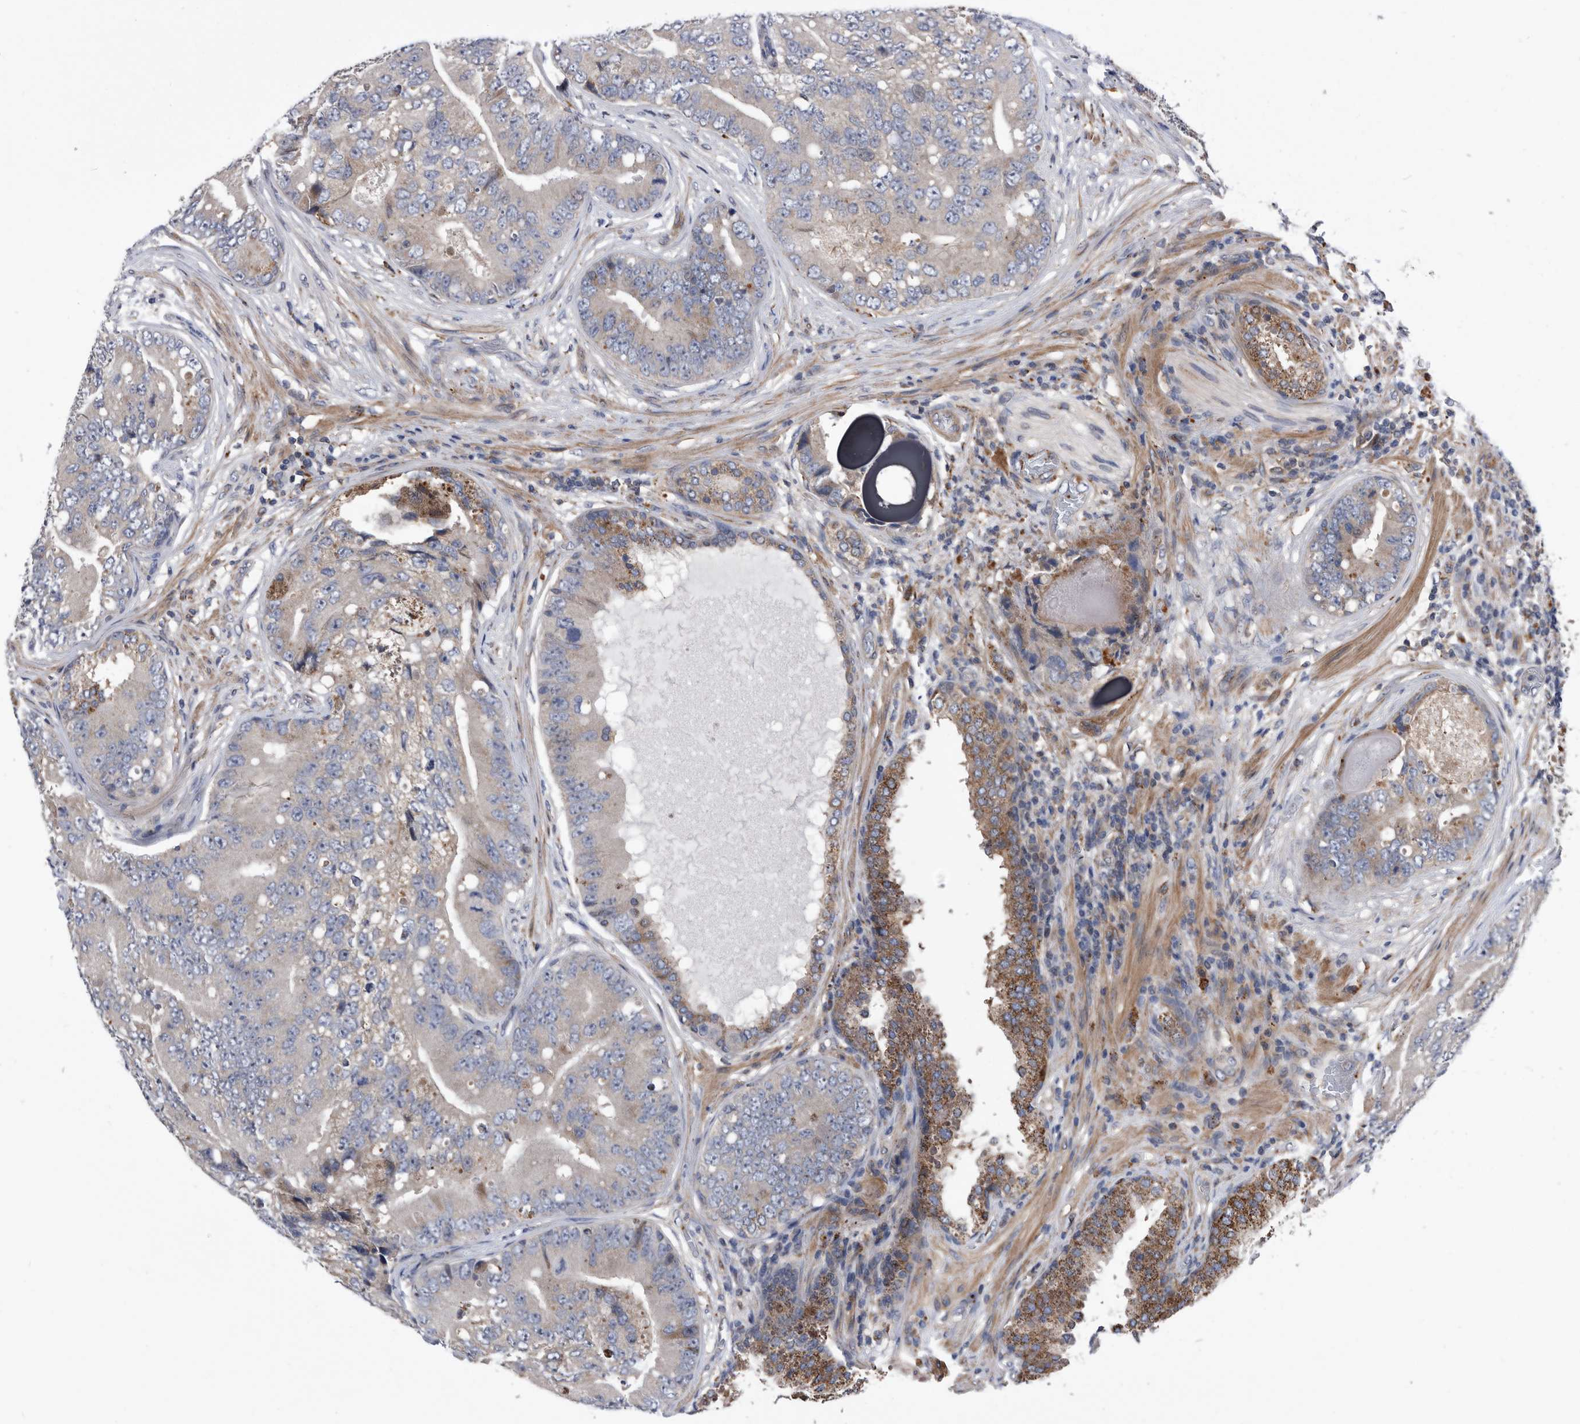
{"staining": {"intensity": "weak", "quantity": "<25%", "location": "cytoplasmic/membranous"}, "tissue": "prostate cancer", "cell_type": "Tumor cells", "image_type": "cancer", "snomed": [{"axis": "morphology", "description": "Adenocarcinoma, High grade"}, {"axis": "topography", "description": "Prostate"}], "caption": "Photomicrograph shows no protein staining in tumor cells of high-grade adenocarcinoma (prostate) tissue.", "gene": "BAIAP3", "patient": {"sex": "male", "age": 70}}